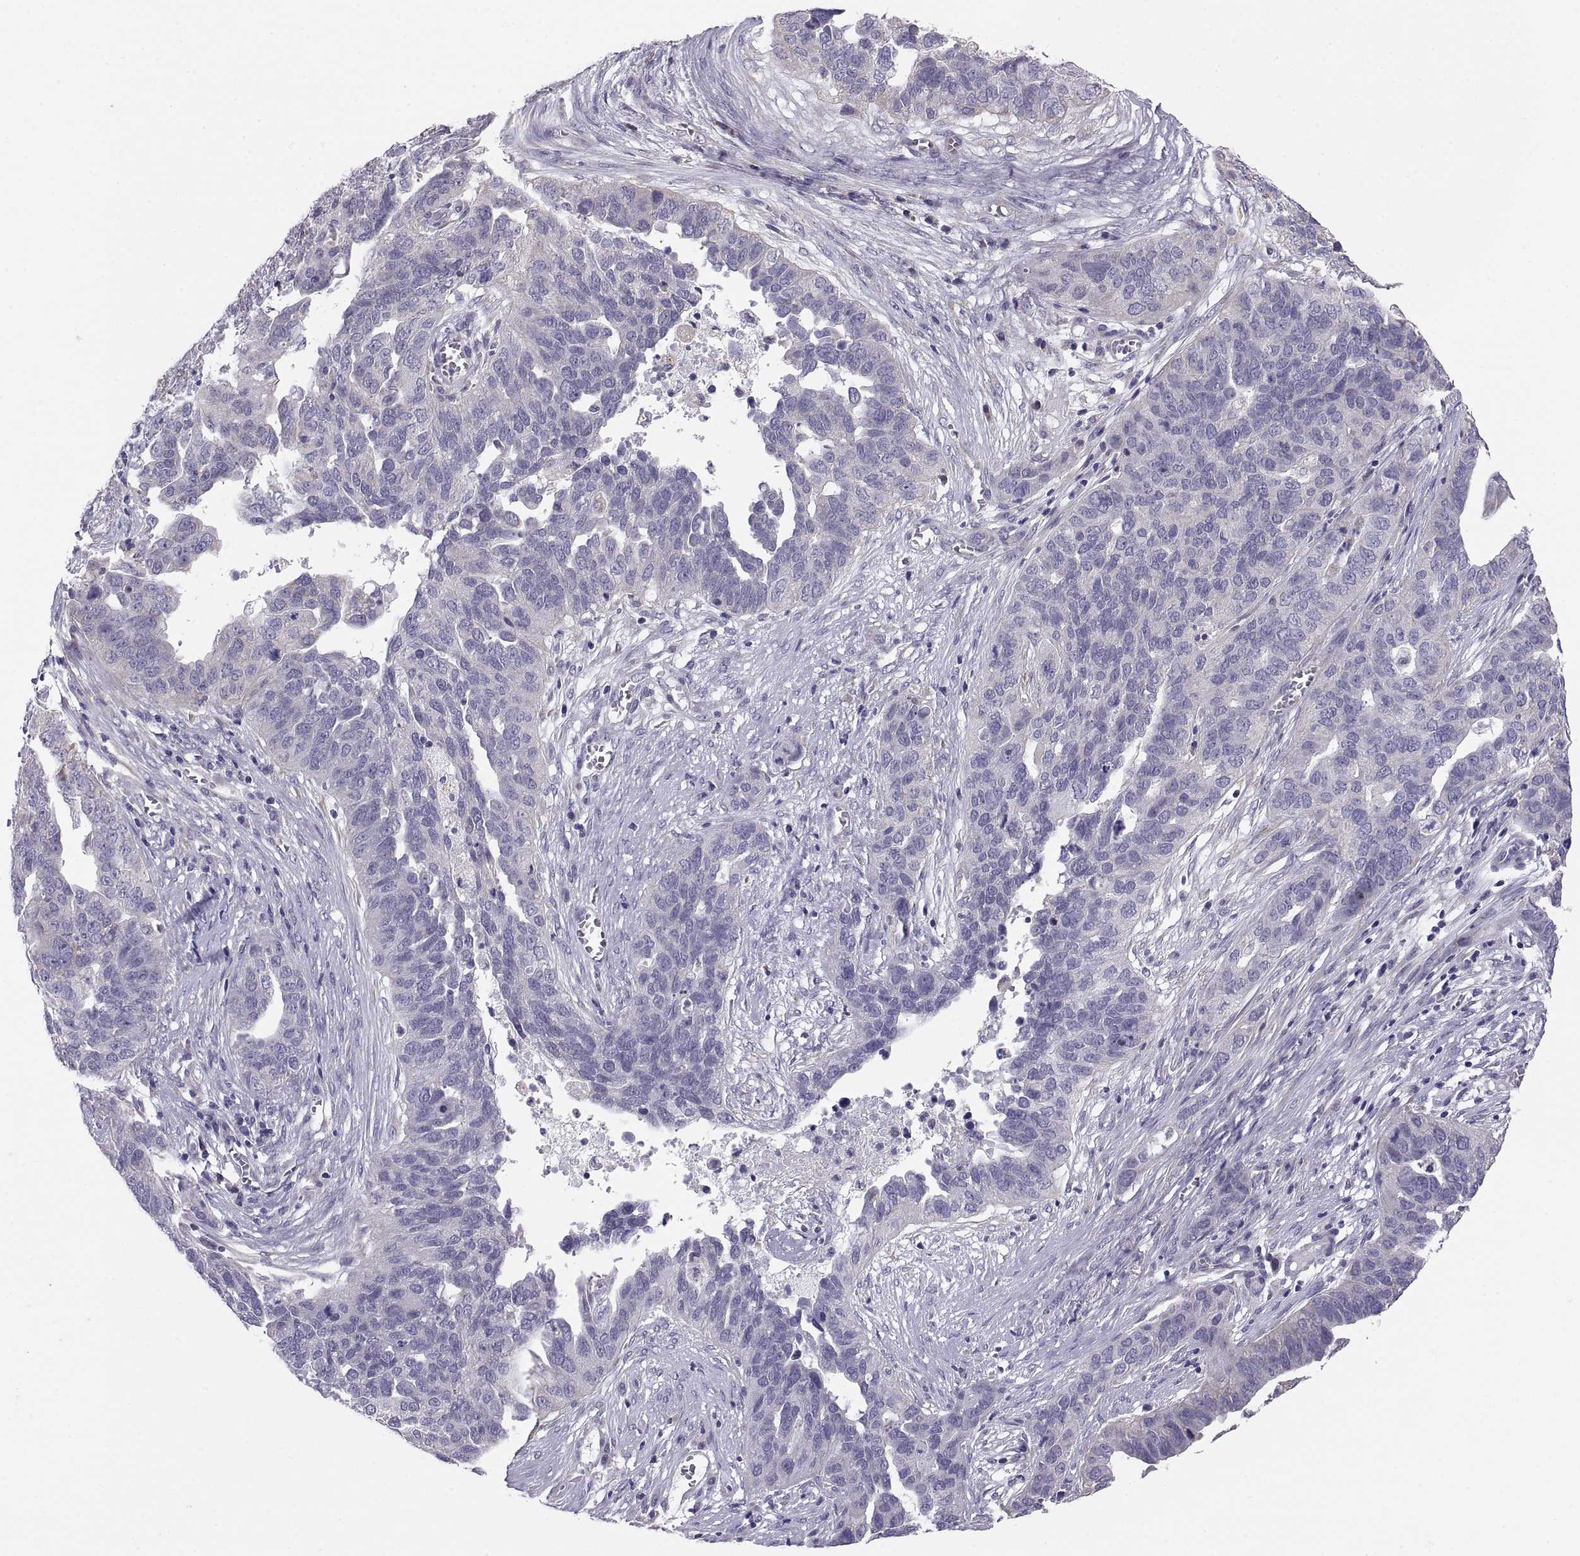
{"staining": {"intensity": "negative", "quantity": "none", "location": "none"}, "tissue": "ovarian cancer", "cell_type": "Tumor cells", "image_type": "cancer", "snomed": [{"axis": "morphology", "description": "Carcinoma, endometroid"}, {"axis": "topography", "description": "Soft tissue"}, {"axis": "topography", "description": "Ovary"}], "caption": "Tumor cells are negative for protein expression in human ovarian cancer.", "gene": "TNNC1", "patient": {"sex": "female", "age": 52}}